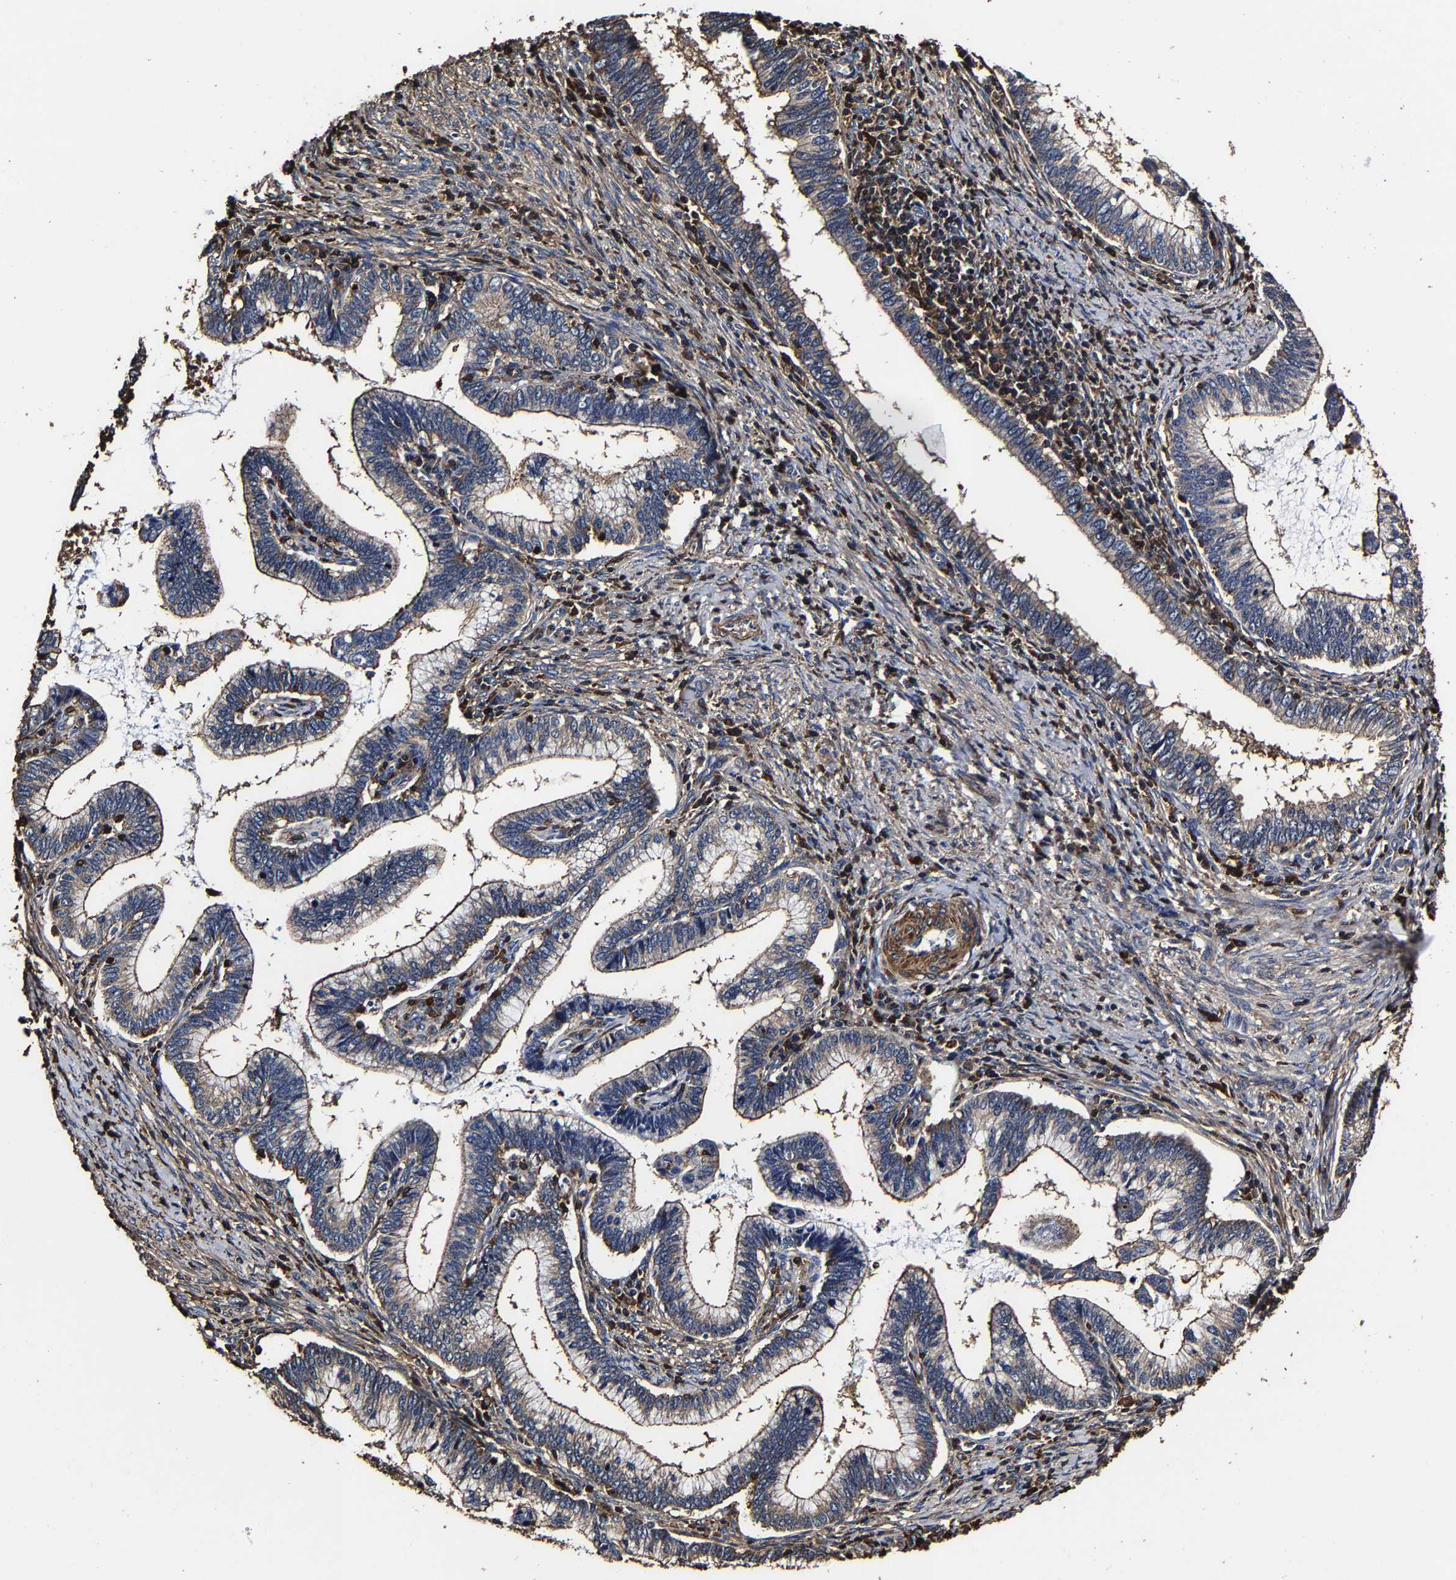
{"staining": {"intensity": "weak", "quantity": "25%-75%", "location": "cytoplasmic/membranous"}, "tissue": "cervical cancer", "cell_type": "Tumor cells", "image_type": "cancer", "snomed": [{"axis": "morphology", "description": "Adenocarcinoma, NOS"}, {"axis": "topography", "description": "Cervix"}], "caption": "Cervical cancer tissue demonstrates weak cytoplasmic/membranous positivity in approximately 25%-75% of tumor cells", "gene": "SSH3", "patient": {"sex": "female", "age": 36}}